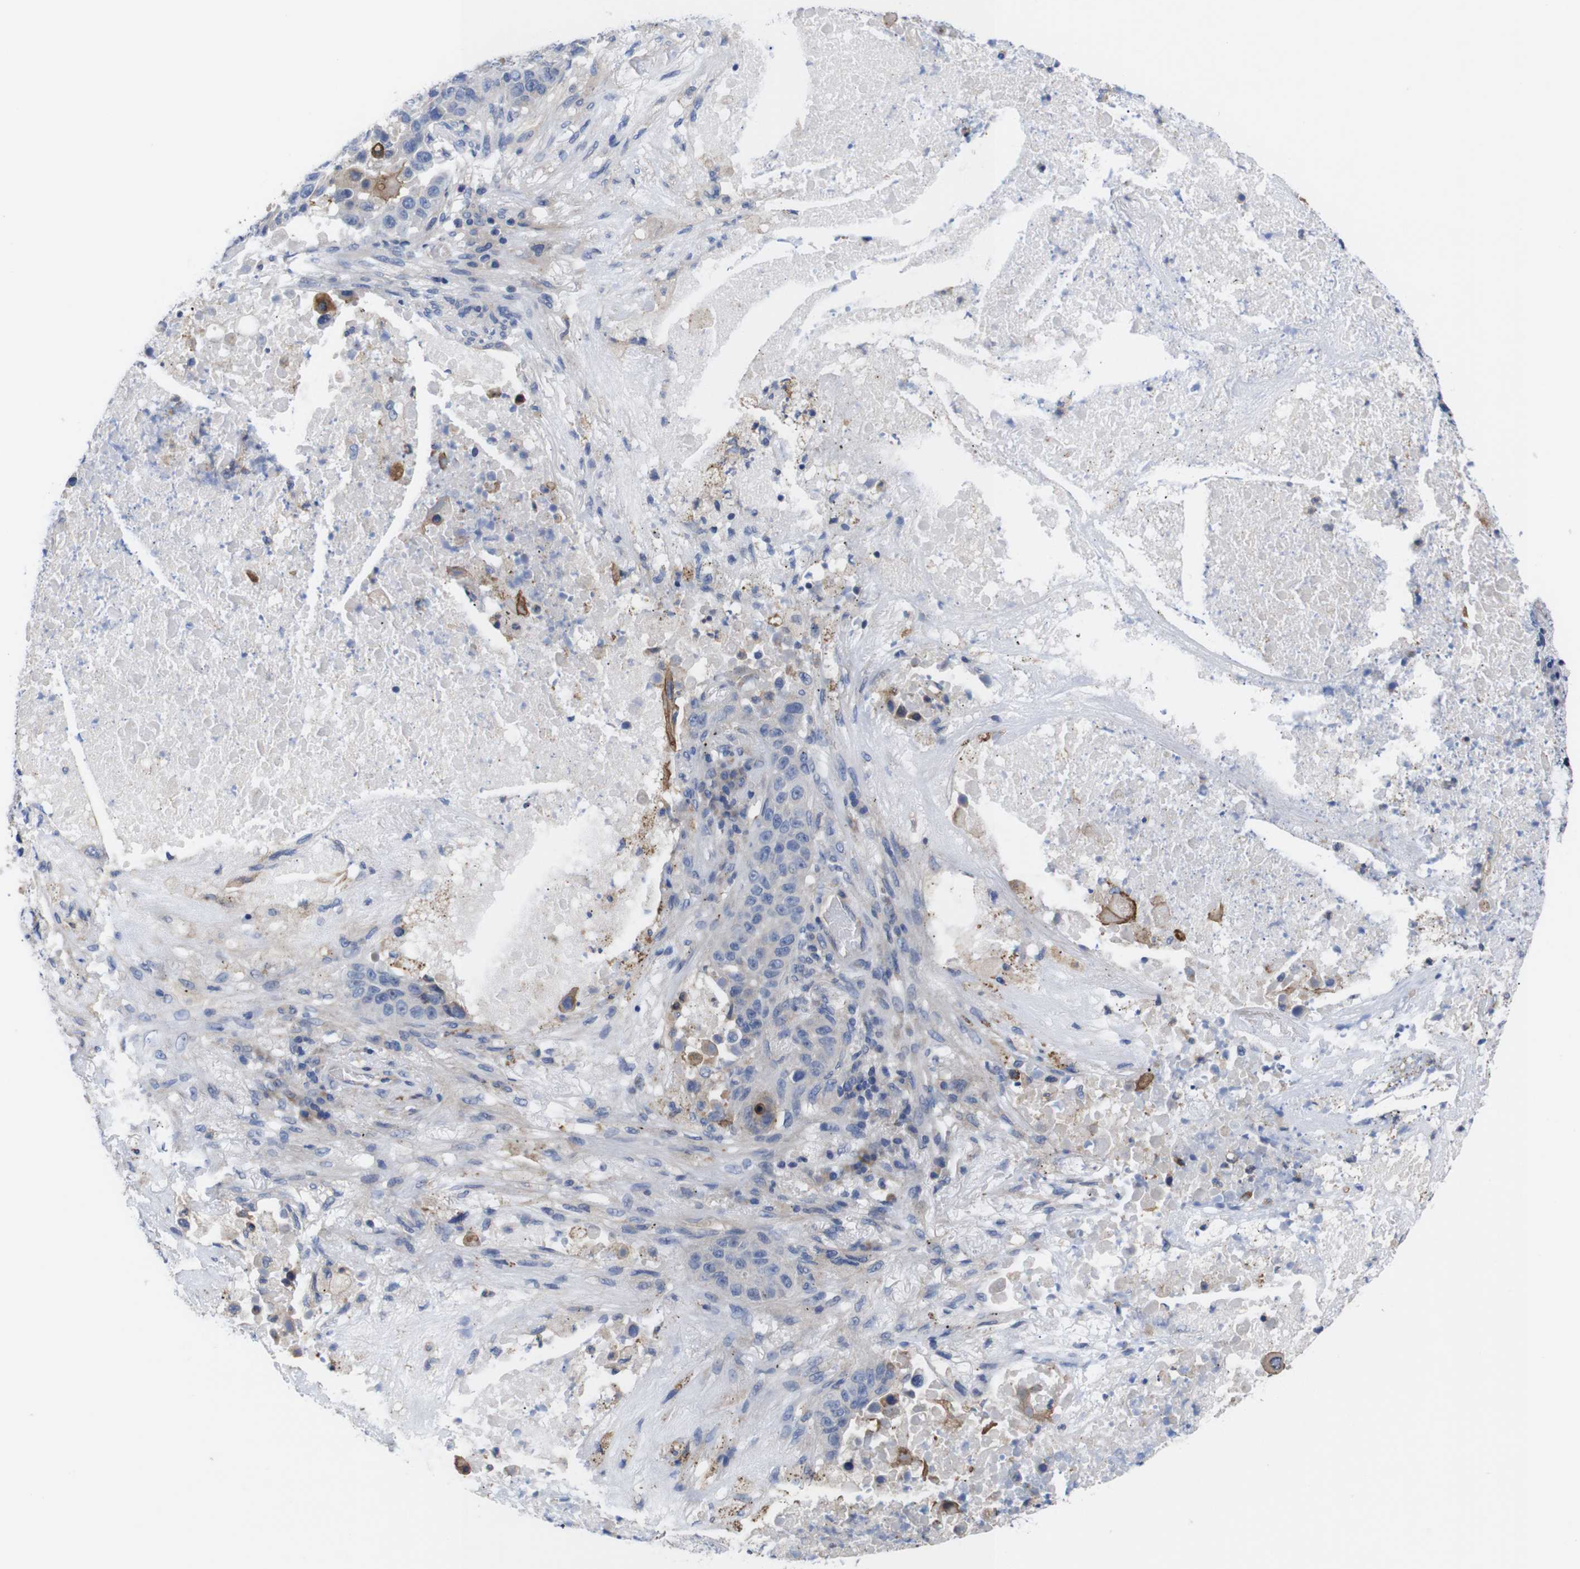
{"staining": {"intensity": "negative", "quantity": "none", "location": "none"}, "tissue": "lung cancer", "cell_type": "Tumor cells", "image_type": "cancer", "snomed": [{"axis": "morphology", "description": "Squamous cell carcinoma, NOS"}, {"axis": "topography", "description": "Lung"}], "caption": "High power microscopy micrograph of an immunohistochemistry photomicrograph of squamous cell carcinoma (lung), revealing no significant positivity in tumor cells. The staining was performed using DAB (3,3'-diaminobenzidine) to visualize the protein expression in brown, while the nuclei were stained in blue with hematoxylin (Magnification: 20x).", "gene": "USH1C", "patient": {"sex": "male", "age": 57}}